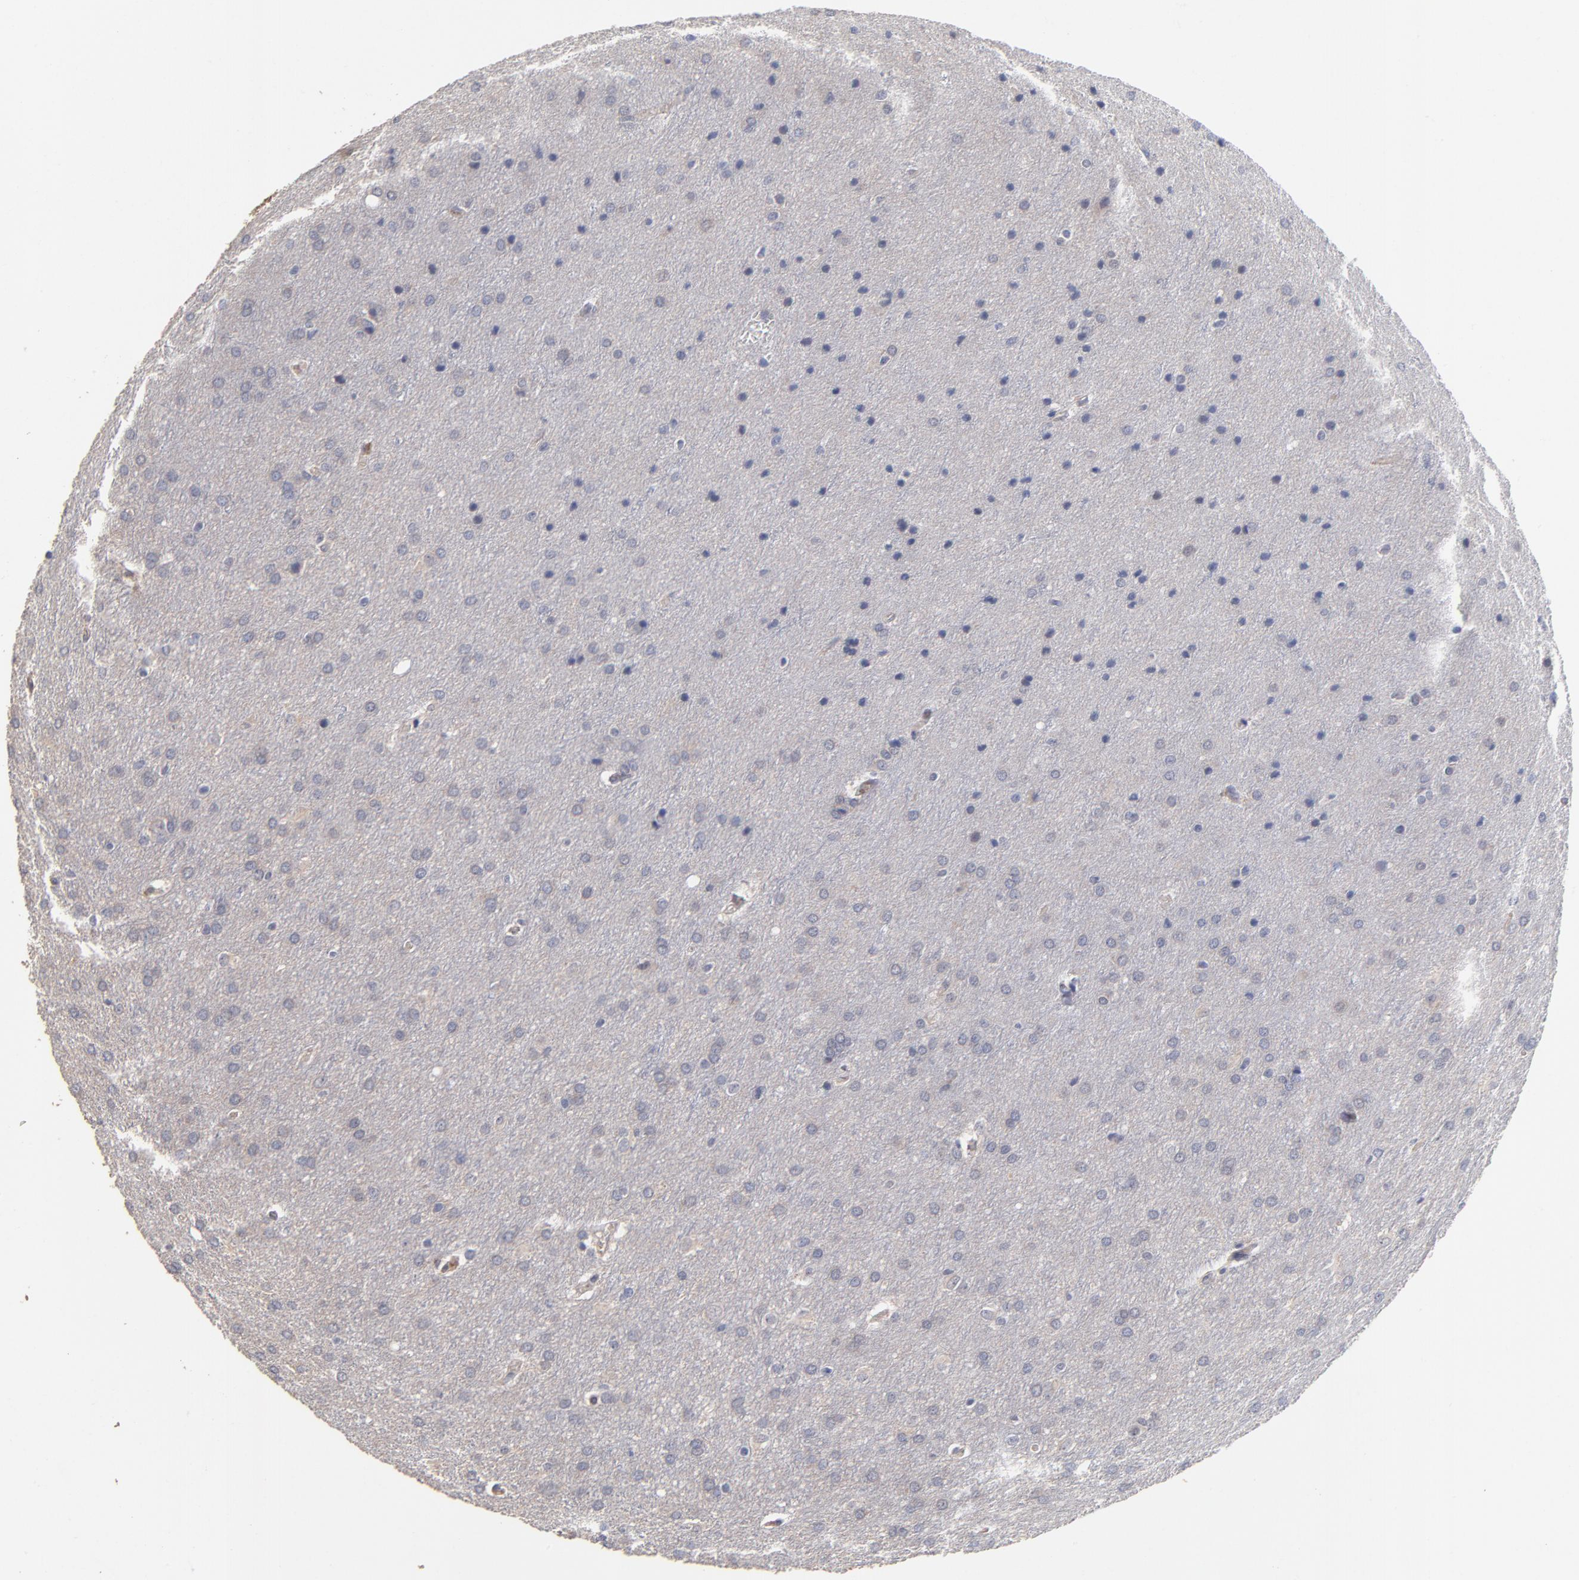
{"staining": {"intensity": "negative", "quantity": "none", "location": "none"}, "tissue": "glioma", "cell_type": "Tumor cells", "image_type": "cancer", "snomed": [{"axis": "morphology", "description": "Glioma, malignant, Low grade"}, {"axis": "topography", "description": "Brain"}], "caption": "Glioma was stained to show a protein in brown. There is no significant positivity in tumor cells.", "gene": "TRAT1", "patient": {"sex": "female", "age": 32}}